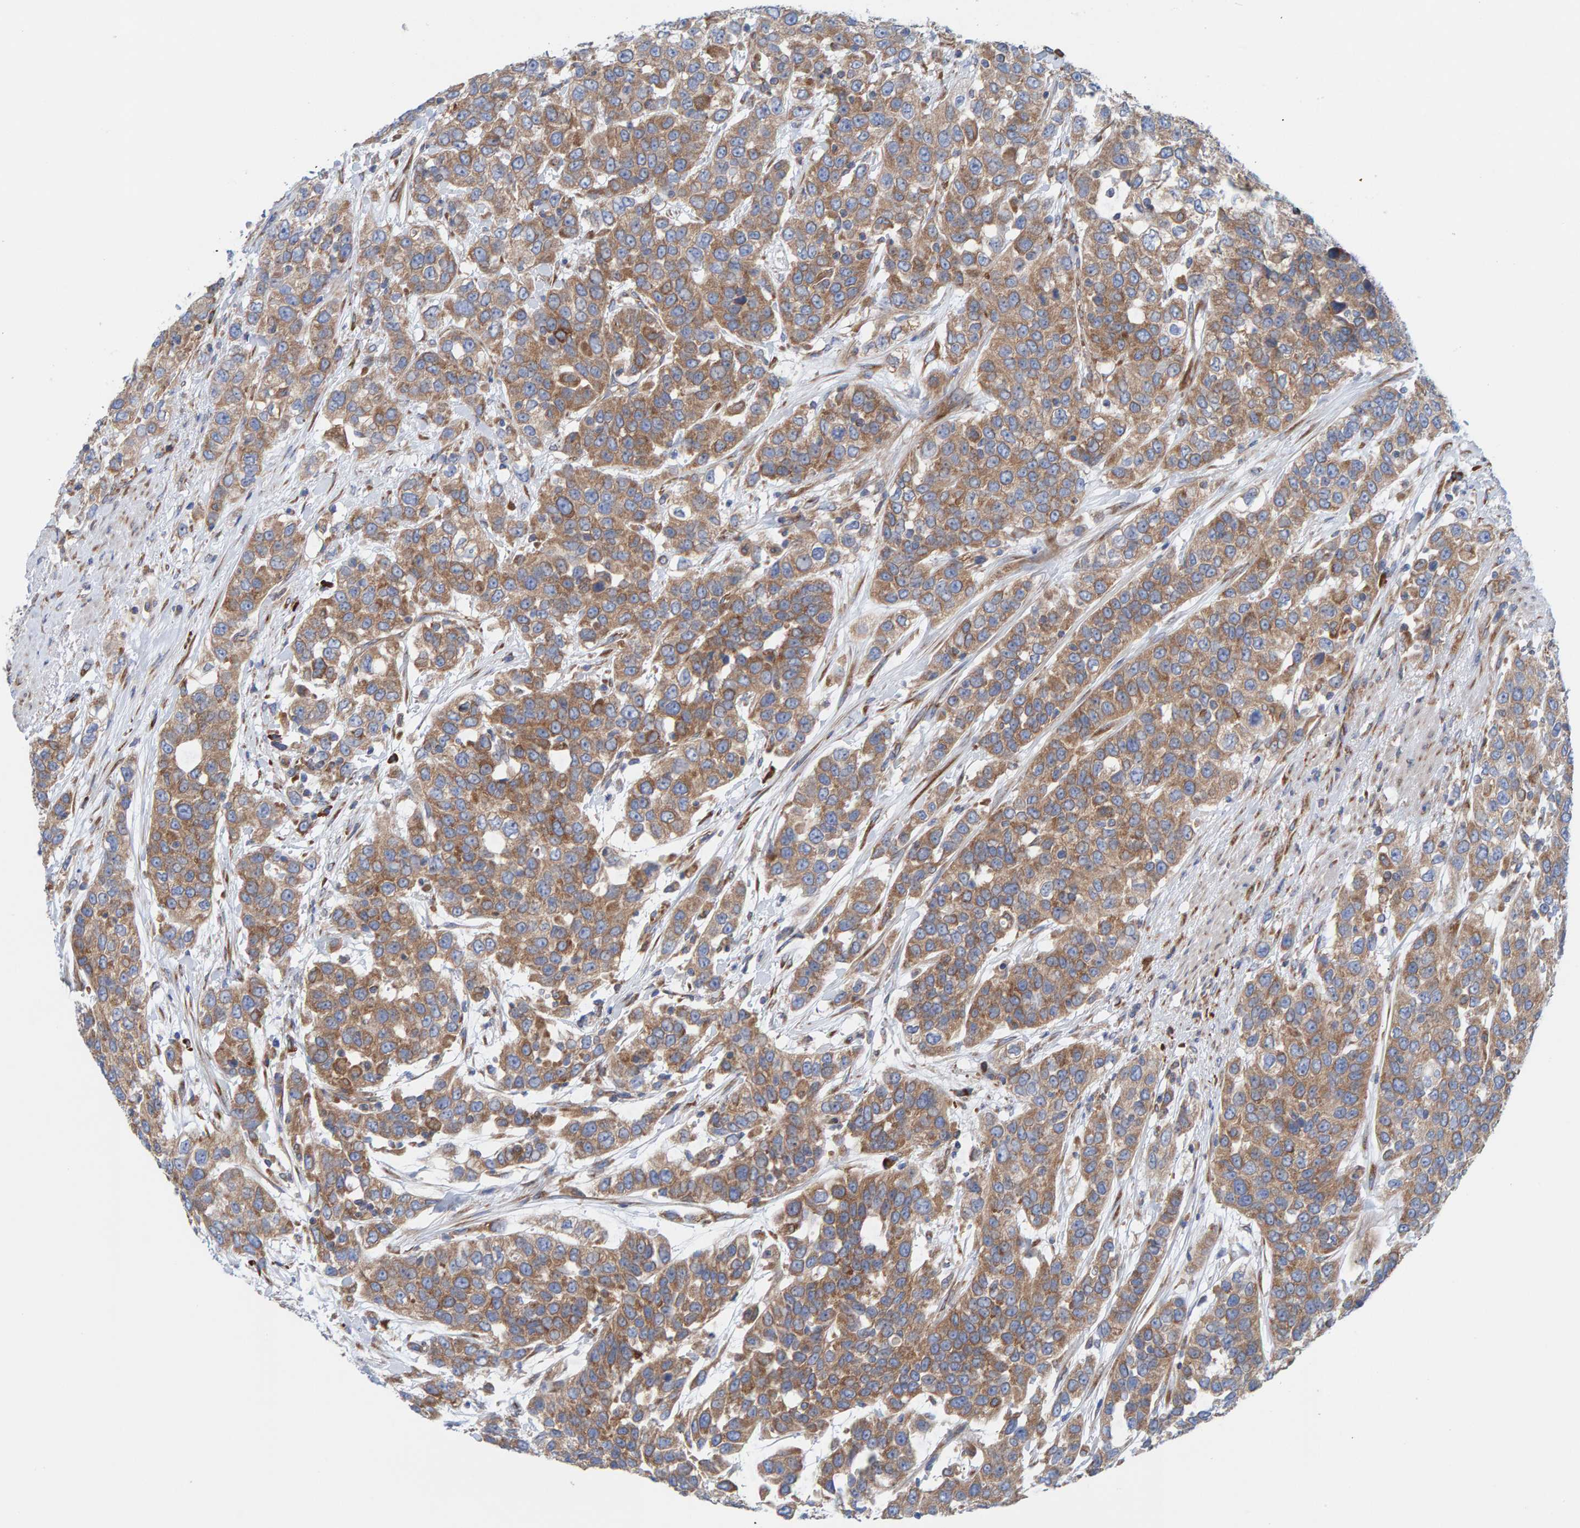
{"staining": {"intensity": "moderate", "quantity": ">75%", "location": "cytoplasmic/membranous"}, "tissue": "urothelial cancer", "cell_type": "Tumor cells", "image_type": "cancer", "snomed": [{"axis": "morphology", "description": "Urothelial carcinoma, High grade"}, {"axis": "topography", "description": "Urinary bladder"}], "caption": "Immunohistochemical staining of urothelial carcinoma (high-grade) exhibits medium levels of moderate cytoplasmic/membranous staining in approximately >75% of tumor cells.", "gene": "CDK5RAP3", "patient": {"sex": "female", "age": 80}}